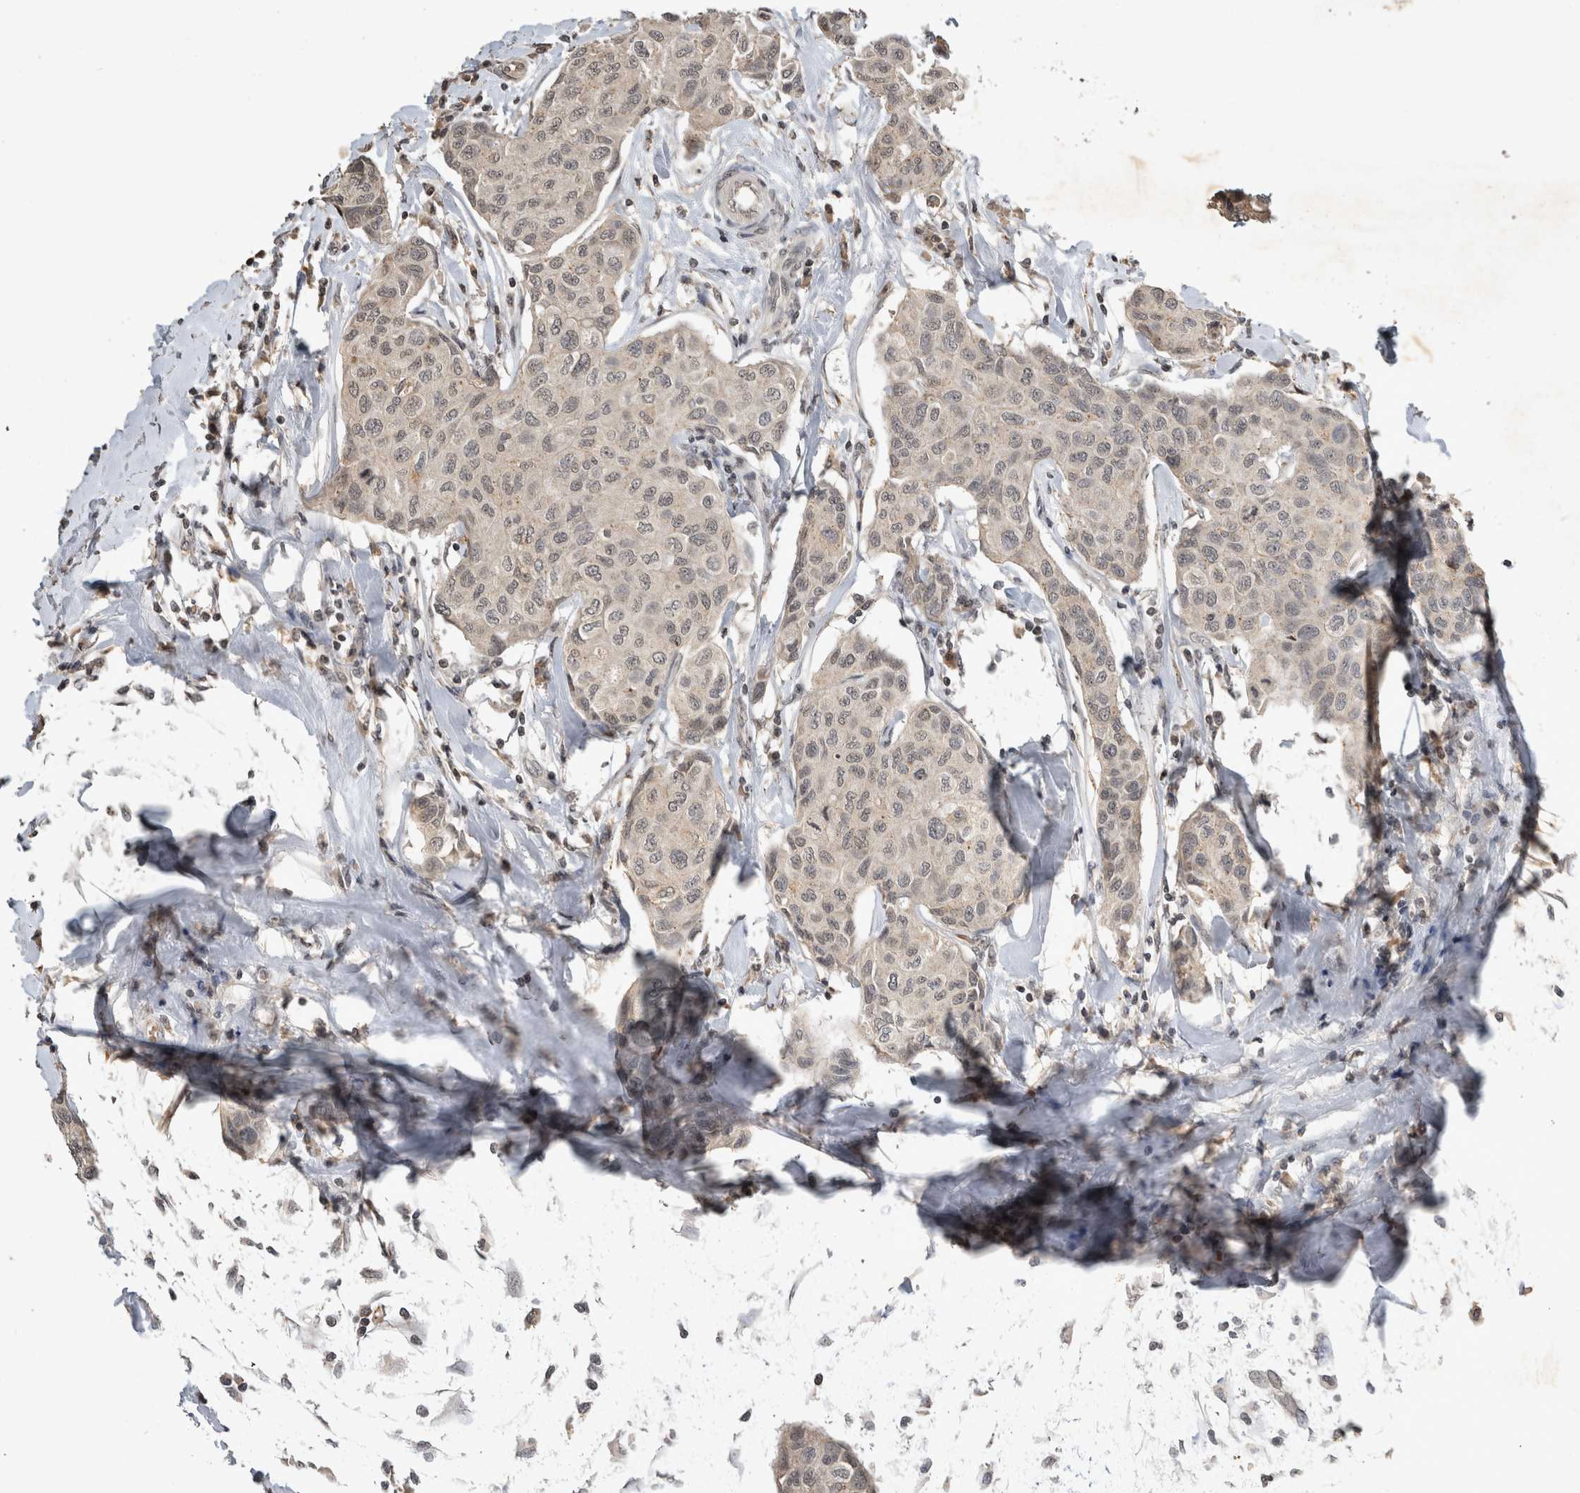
{"staining": {"intensity": "weak", "quantity": "<25%", "location": "nuclear"}, "tissue": "breast cancer", "cell_type": "Tumor cells", "image_type": "cancer", "snomed": [{"axis": "morphology", "description": "Duct carcinoma"}, {"axis": "topography", "description": "Breast"}], "caption": "Photomicrograph shows no protein positivity in tumor cells of breast cancer tissue.", "gene": "HRK", "patient": {"sex": "female", "age": 80}}